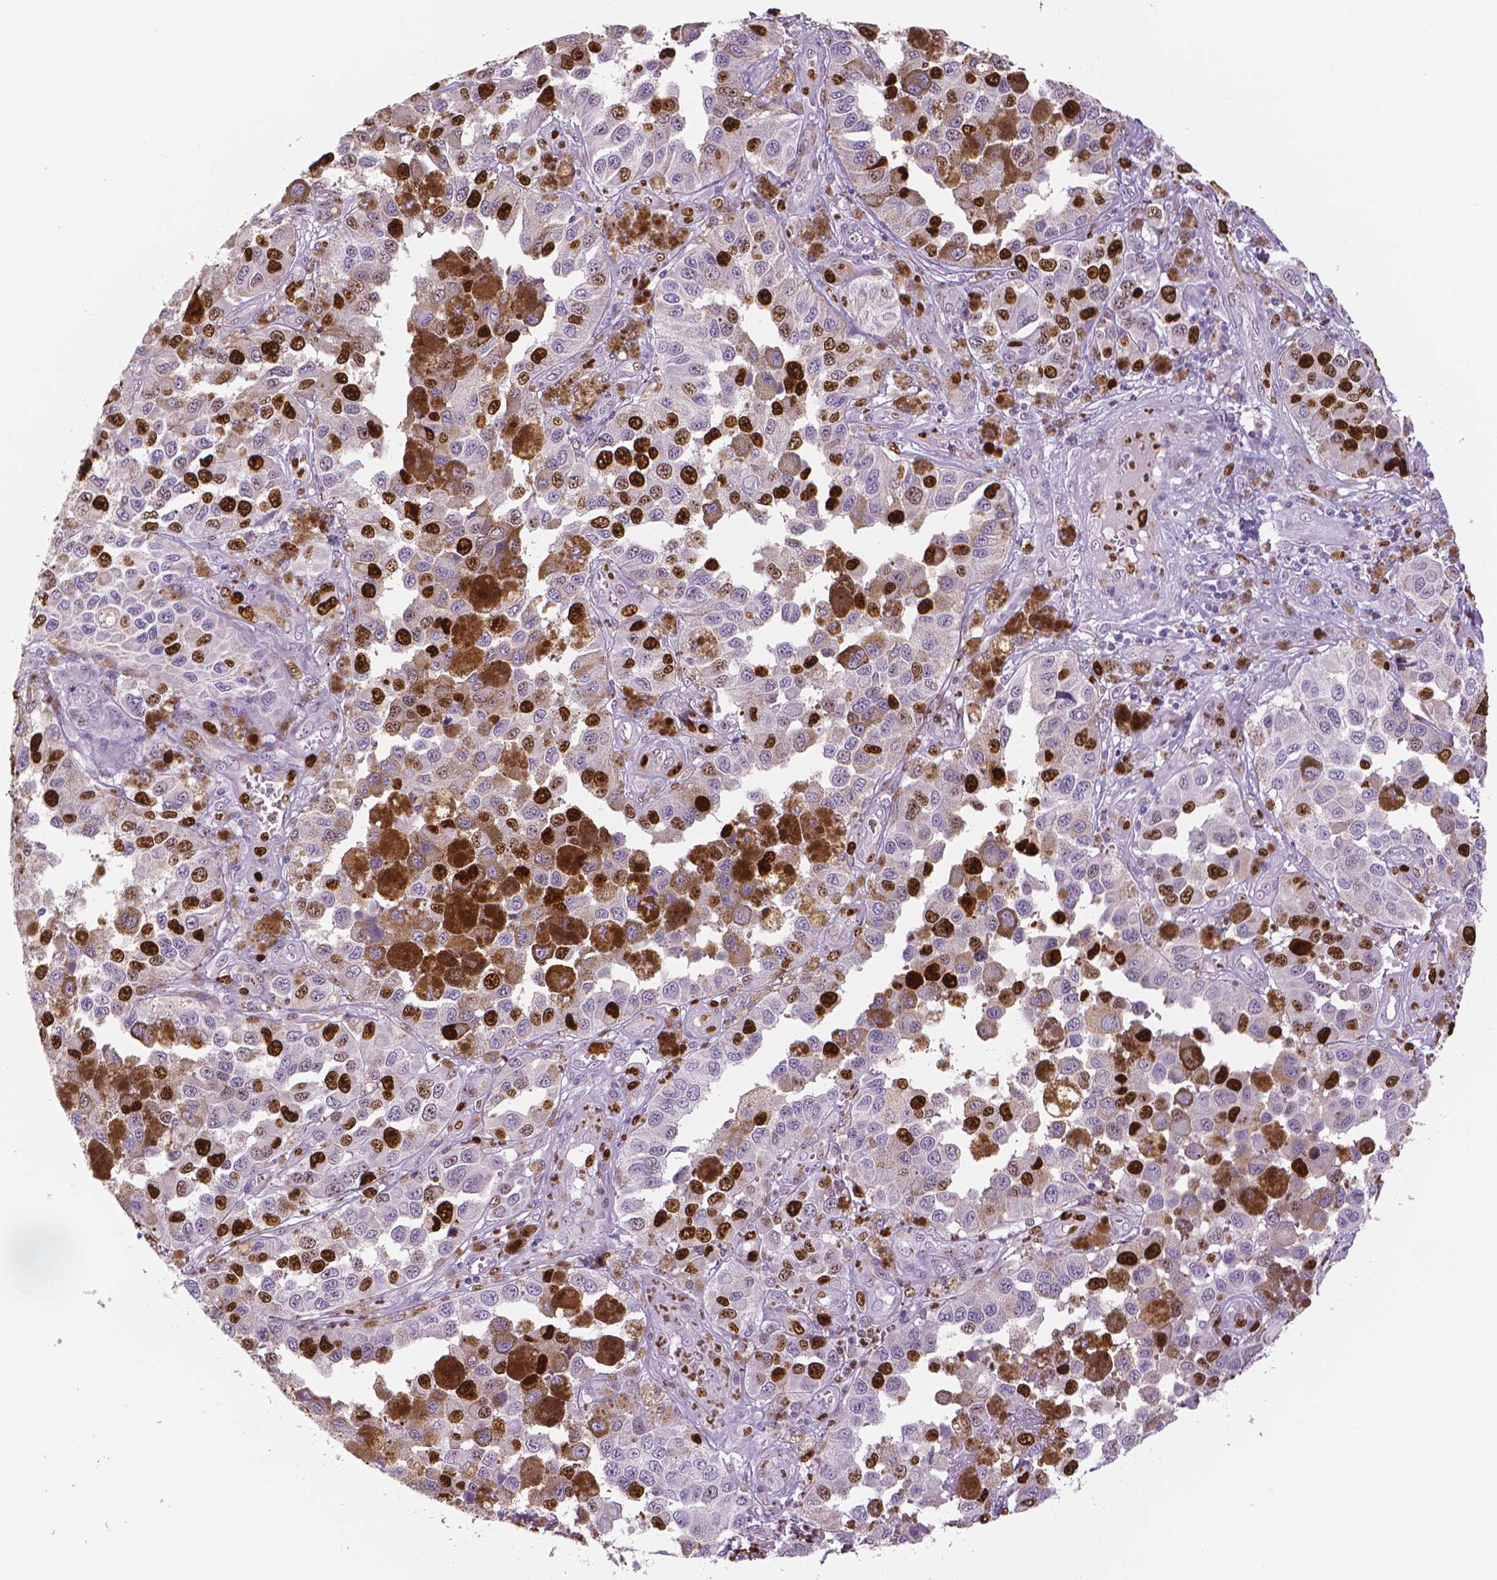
{"staining": {"intensity": "strong", "quantity": "25%-75%", "location": "nuclear"}, "tissue": "melanoma", "cell_type": "Tumor cells", "image_type": "cancer", "snomed": [{"axis": "morphology", "description": "Malignant melanoma, NOS"}, {"axis": "topography", "description": "Skin"}], "caption": "A brown stain shows strong nuclear staining of a protein in human melanoma tumor cells.", "gene": "MKI67", "patient": {"sex": "female", "age": 58}}